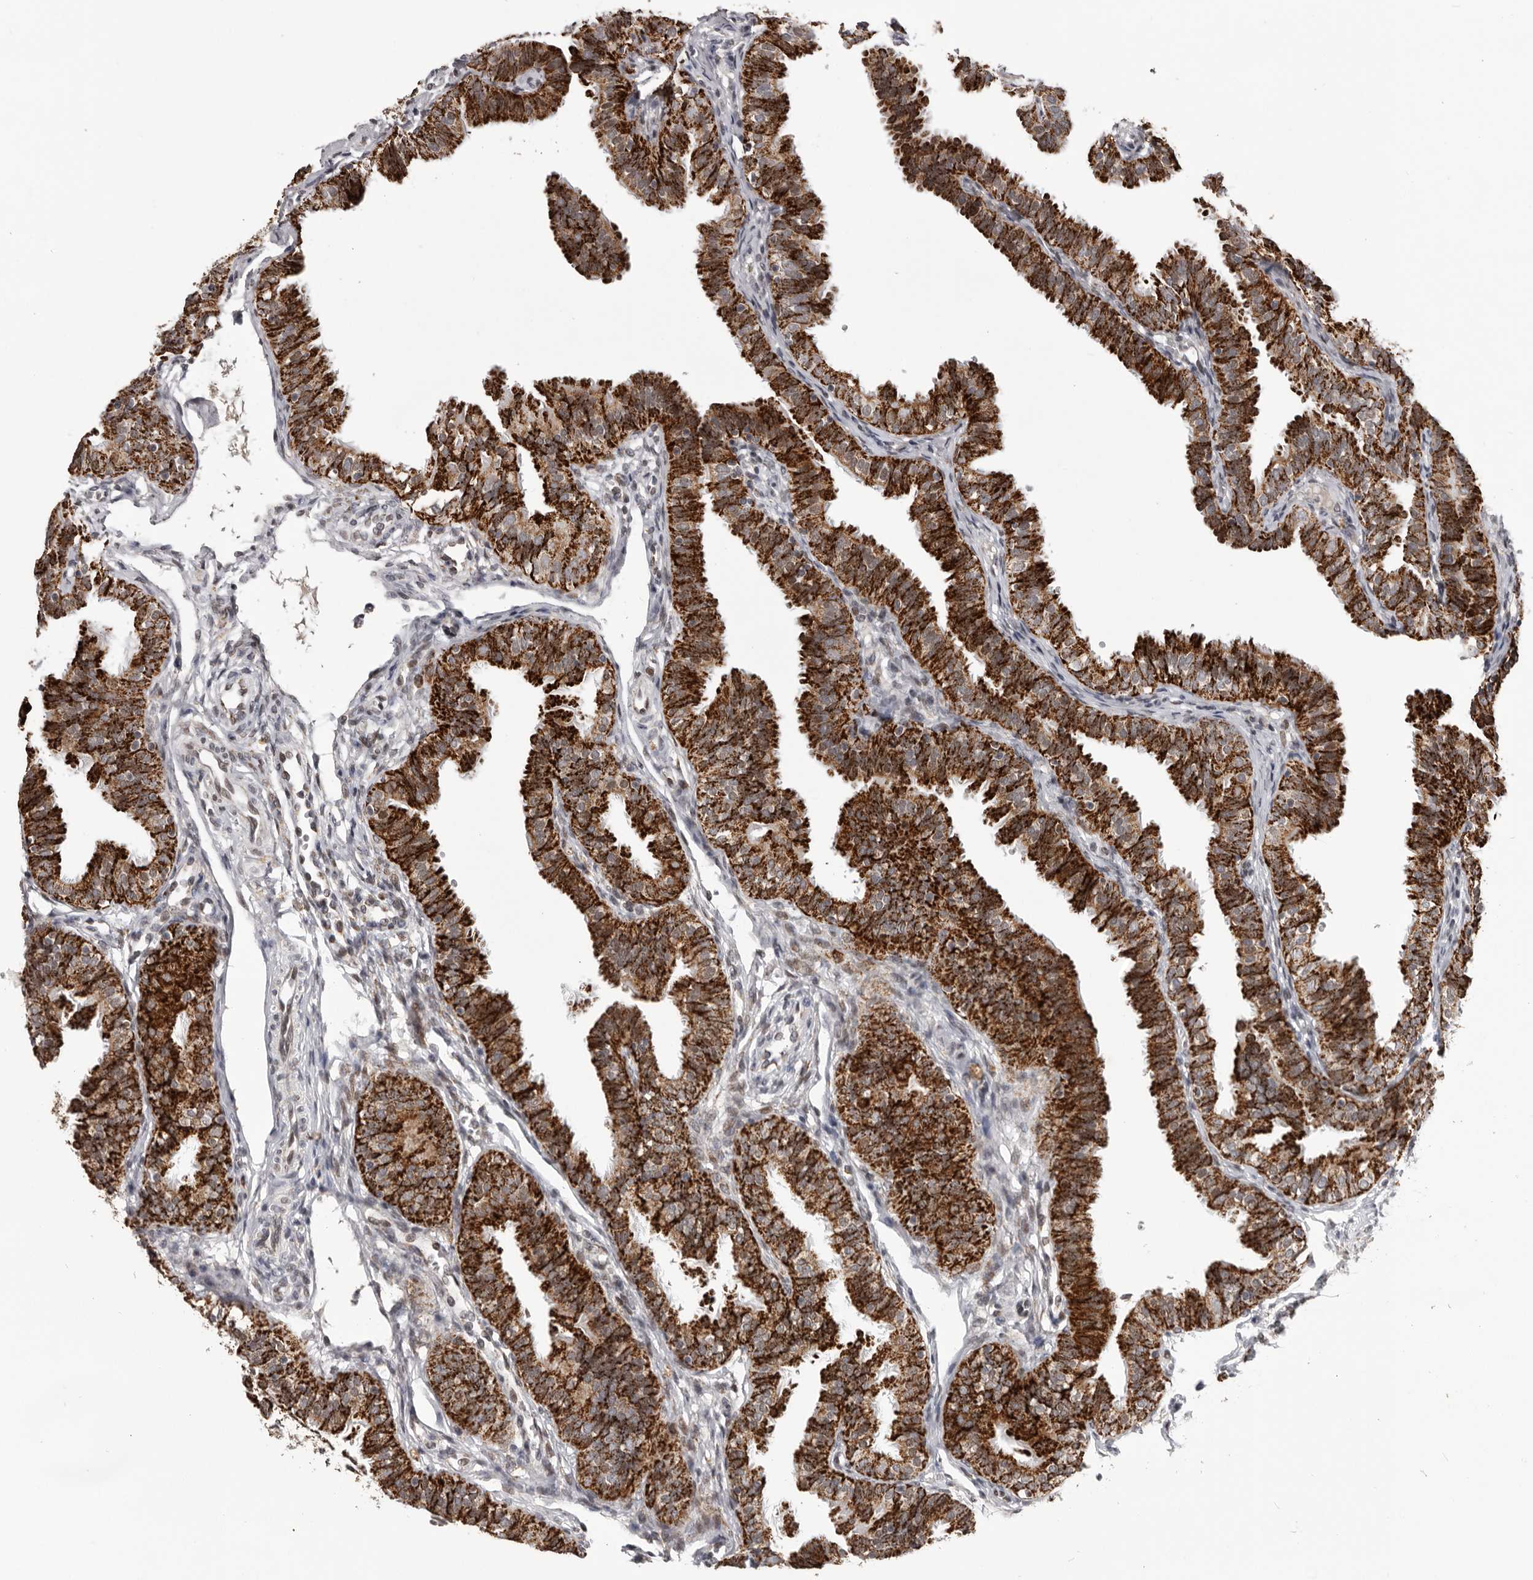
{"staining": {"intensity": "strong", "quantity": ">75%", "location": "cytoplasmic/membranous"}, "tissue": "fallopian tube", "cell_type": "Glandular cells", "image_type": "normal", "snomed": [{"axis": "morphology", "description": "Normal tissue, NOS"}, {"axis": "topography", "description": "Fallopian tube"}], "caption": "Fallopian tube stained for a protein reveals strong cytoplasmic/membranous positivity in glandular cells. The protein of interest is stained brown, and the nuclei are stained in blue (DAB (3,3'-diaminobenzidine) IHC with brightfield microscopy, high magnification).", "gene": "C17orf99", "patient": {"sex": "female", "age": 35}}